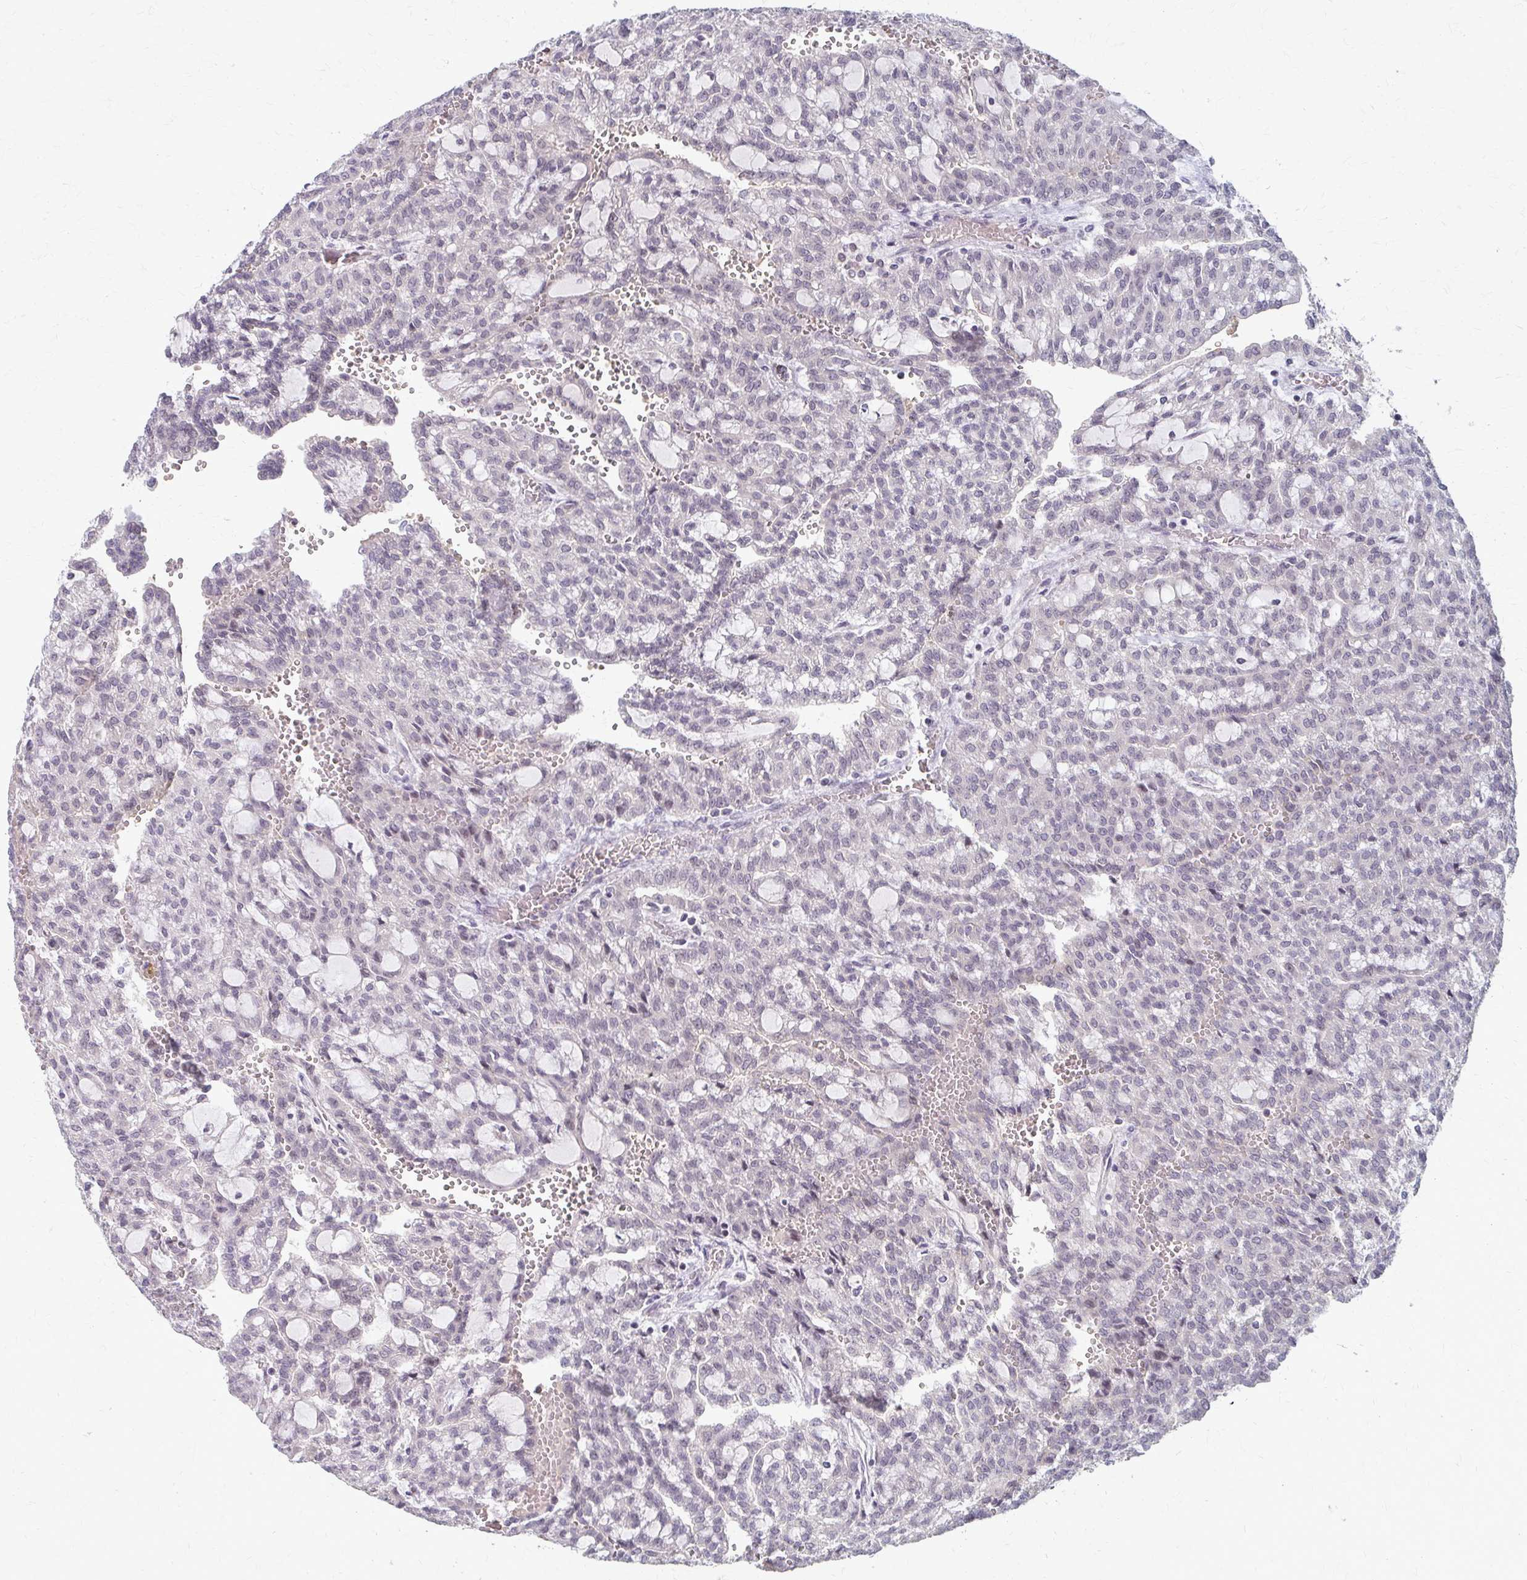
{"staining": {"intensity": "negative", "quantity": "none", "location": "none"}, "tissue": "renal cancer", "cell_type": "Tumor cells", "image_type": "cancer", "snomed": [{"axis": "morphology", "description": "Adenocarcinoma, NOS"}, {"axis": "topography", "description": "Kidney"}], "caption": "Human adenocarcinoma (renal) stained for a protein using IHC displays no positivity in tumor cells.", "gene": "NUDT16", "patient": {"sex": "male", "age": 63}}